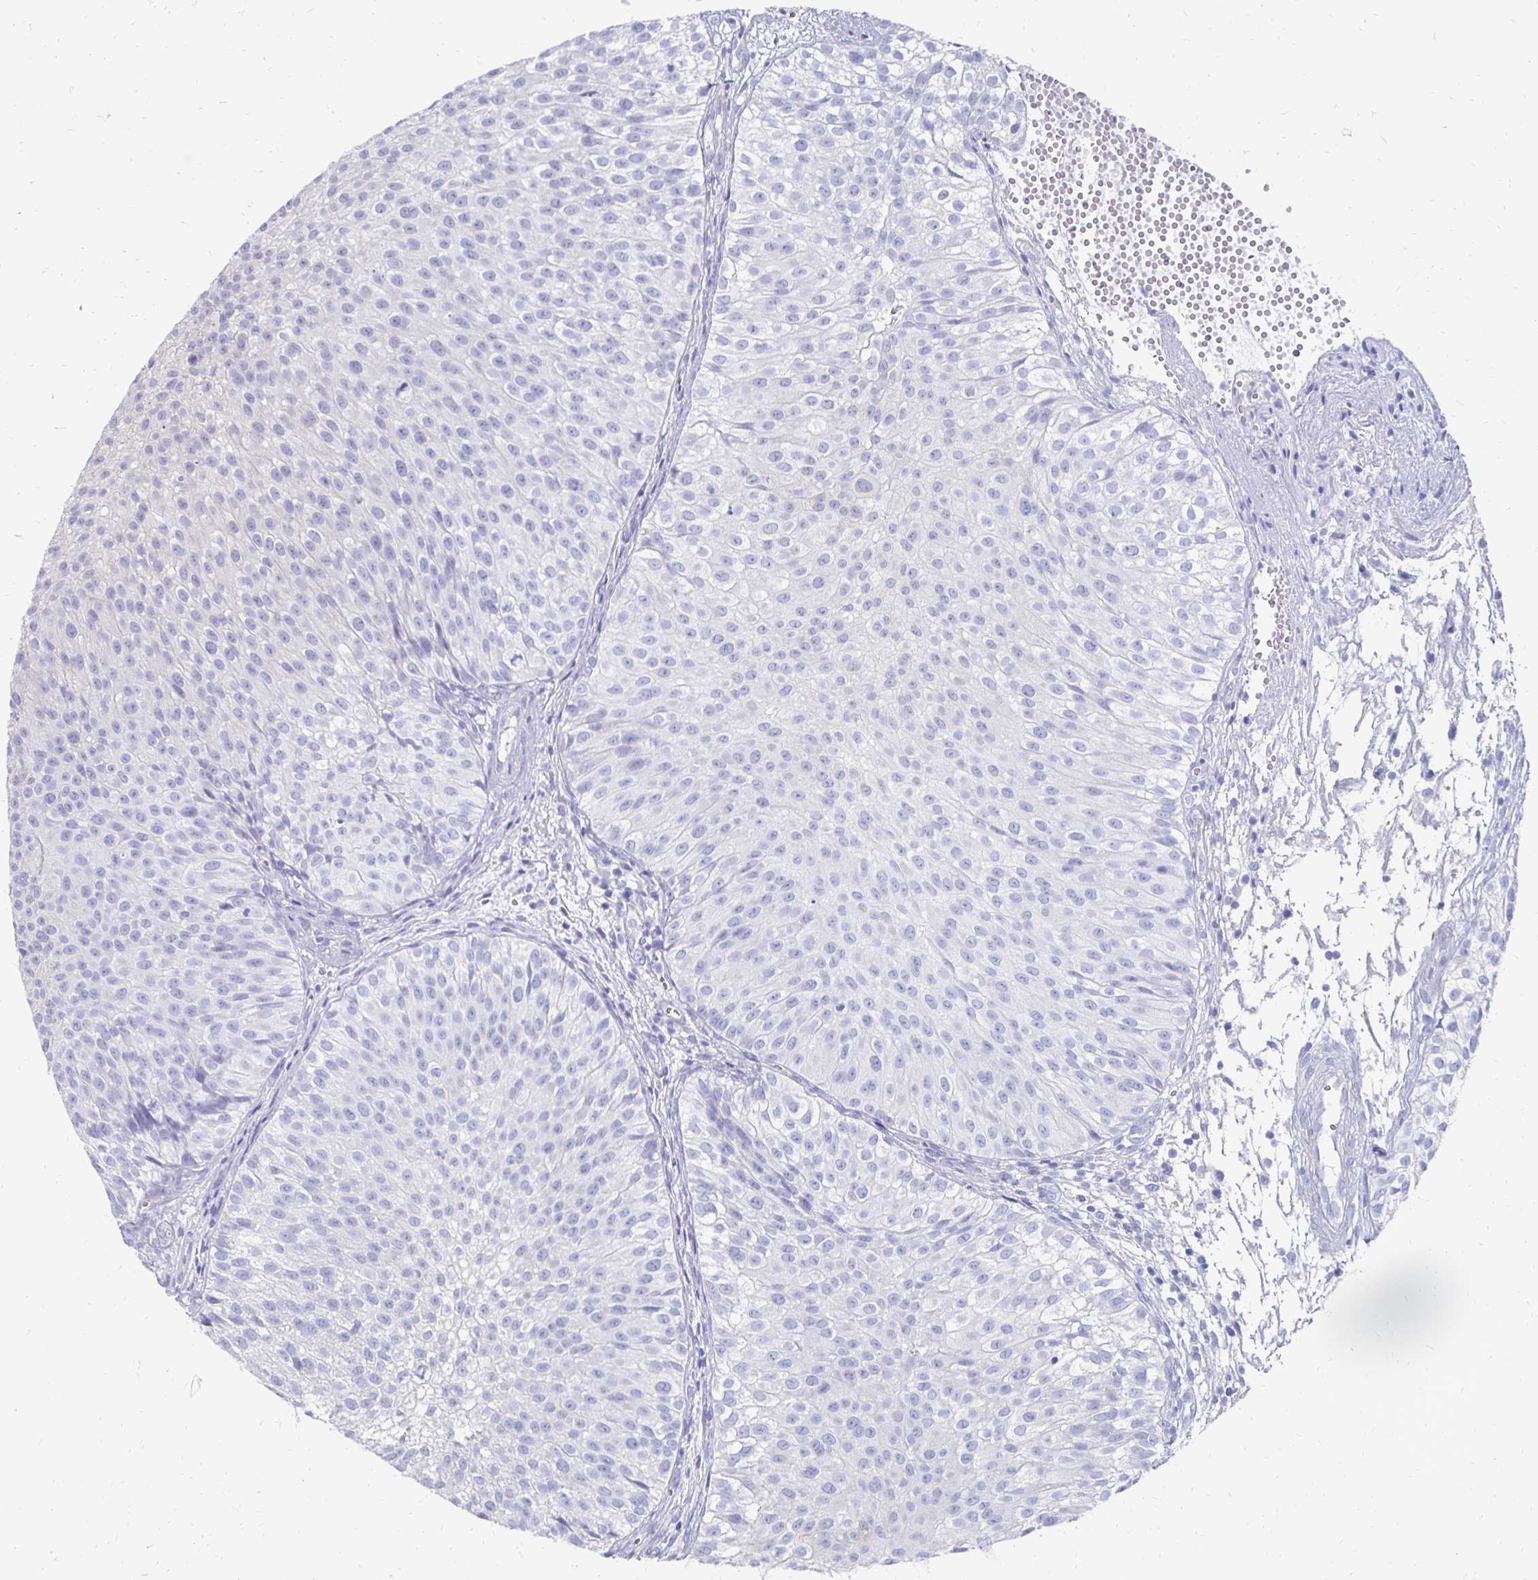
{"staining": {"intensity": "negative", "quantity": "none", "location": "none"}, "tissue": "urothelial cancer", "cell_type": "Tumor cells", "image_type": "cancer", "snomed": [{"axis": "morphology", "description": "Urothelial carcinoma, Low grade"}, {"axis": "topography", "description": "Urinary bladder"}], "caption": "Immunohistochemistry (IHC) histopathology image of human urothelial cancer stained for a protein (brown), which demonstrates no positivity in tumor cells. (Brightfield microscopy of DAB (3,3'-diaminobenzidine) immunohistochemistry (IHC) at high magnification).", "gene": "SYCP3", "patient": {"sex": "male", "age": 70}}